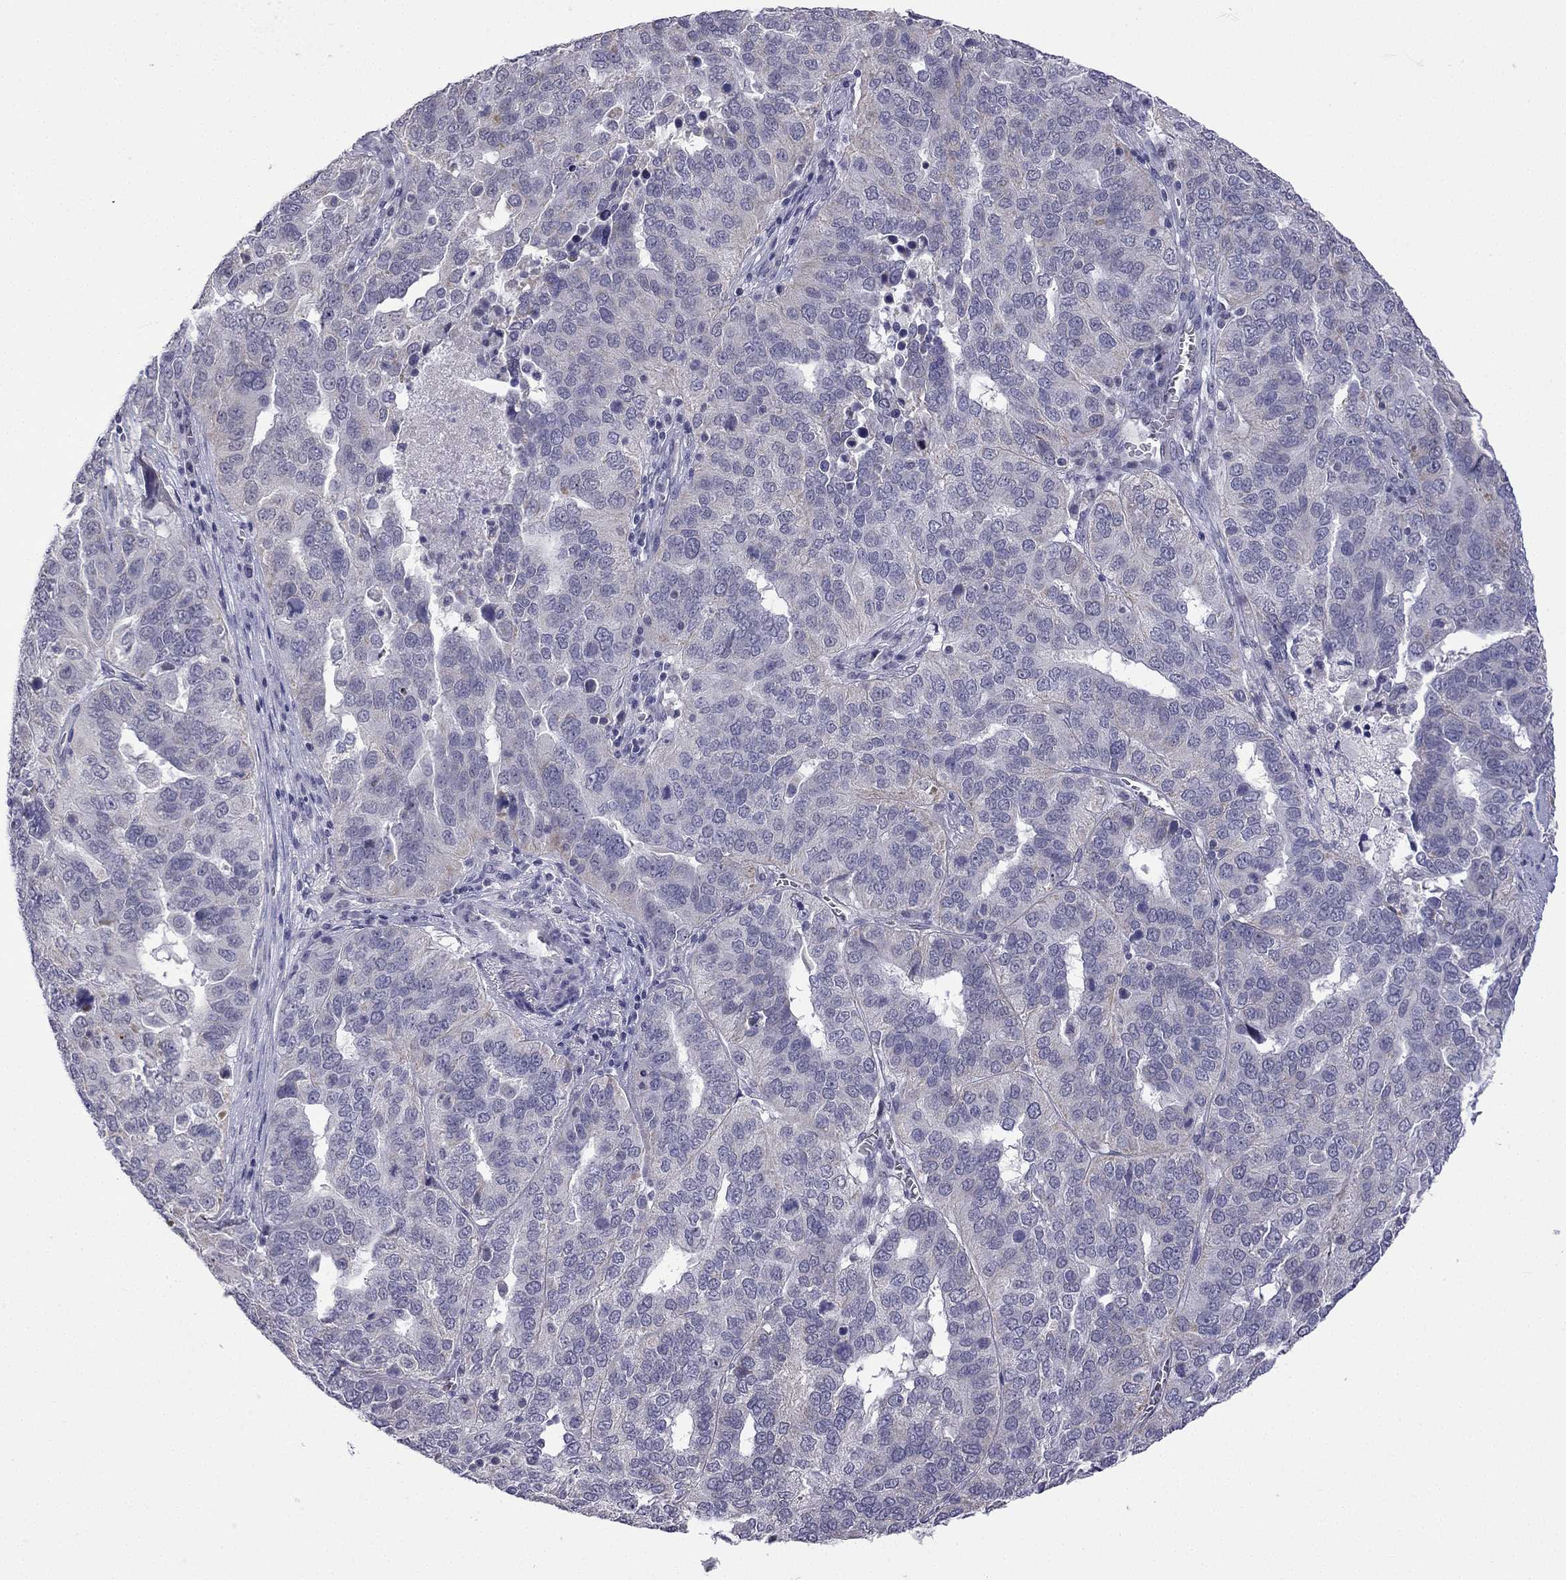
{"staining": {"intensity": "moderate", "quantity": "<25%", "location": "cytoplasmic/membranous"}, "tissue": "ovarian cancer", "cell_type": "Tumor cells", "image_type": "cancer", "snomed": [{"axis": "morphology", "description": "Carcinoma, endometroid"}, {"axis": "topography", "description": "Soft tissue"}, {"axis": "topography", "description": "Ovary"}], "caption": "IHC histopathology image of ovarian endometroid carcinoma stained for a protein (brown), which exhibits low levels of moderate cytoplasmic/membranous positivity in approximately <25% of tumor cells.", "gene": "C5orf49", "patient": {"sex": "female", "age": 52}}